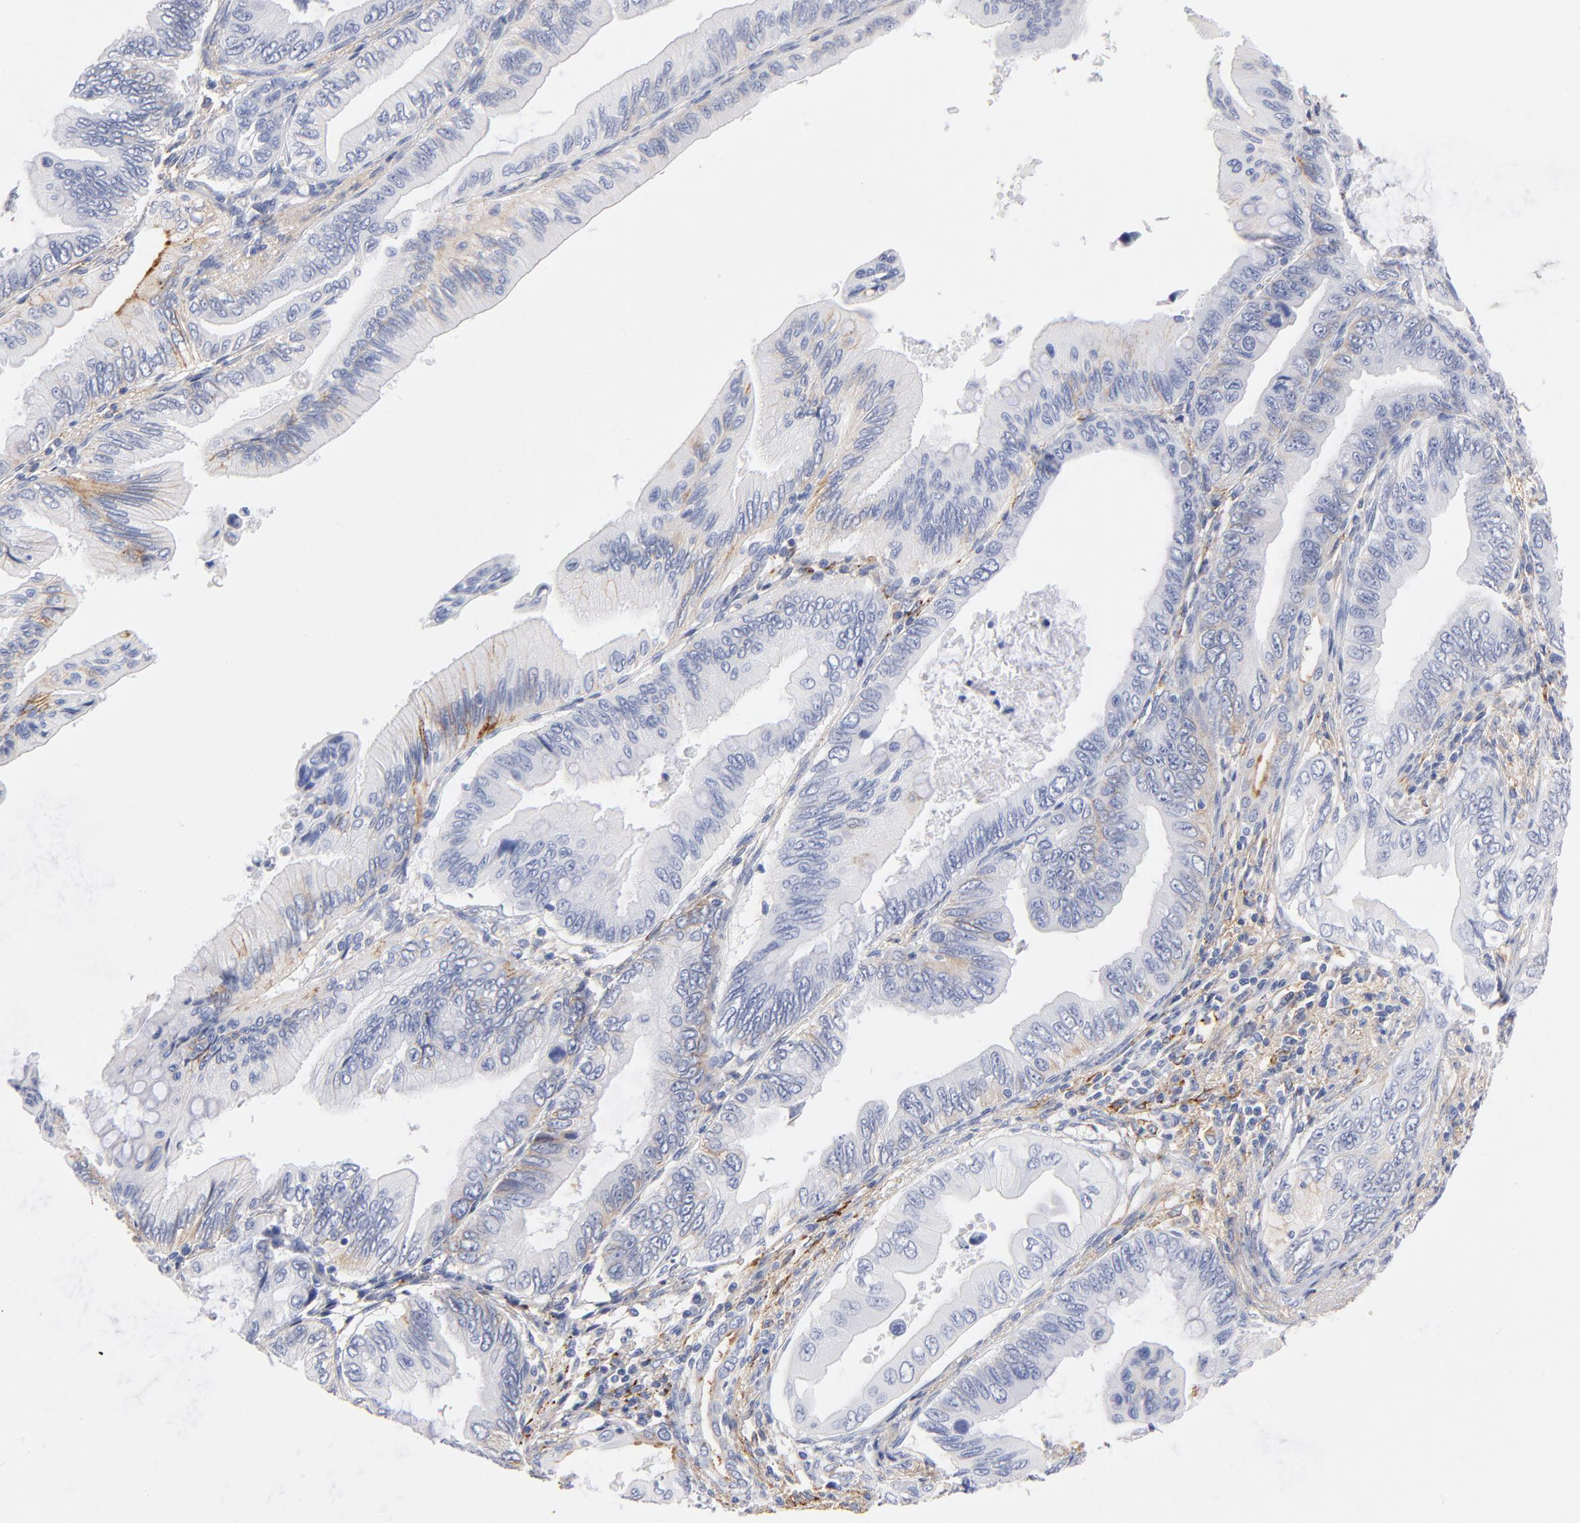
{"staining": {"intensity": "negative", "quantity": "none", "location": "none"}, "tissue": "pancreatic cancer", "cell_type": "Tumor cells", "image_type": "cancer", "snomed": [{"axis": "morphology", "description": "Adenocarcinoma, NOS"}, {"axis": "topography", "description": "Pancreas"}], "caption": "High magnification brightfield microscopy of adenocarcinoma (pancreatic) stained with DAB (brown) and counterstained with hematoxylin (blue): tumor cells show no significant positivity. The staining was performed using DAB (3,3'-diaminobenzidine) to visualize the protein expression in brown, while the nuclei were stained in blue with hematoxylin (Magnification: 20x).", "gene": "C3", "patient": {"sex": "female", "age": 66}}